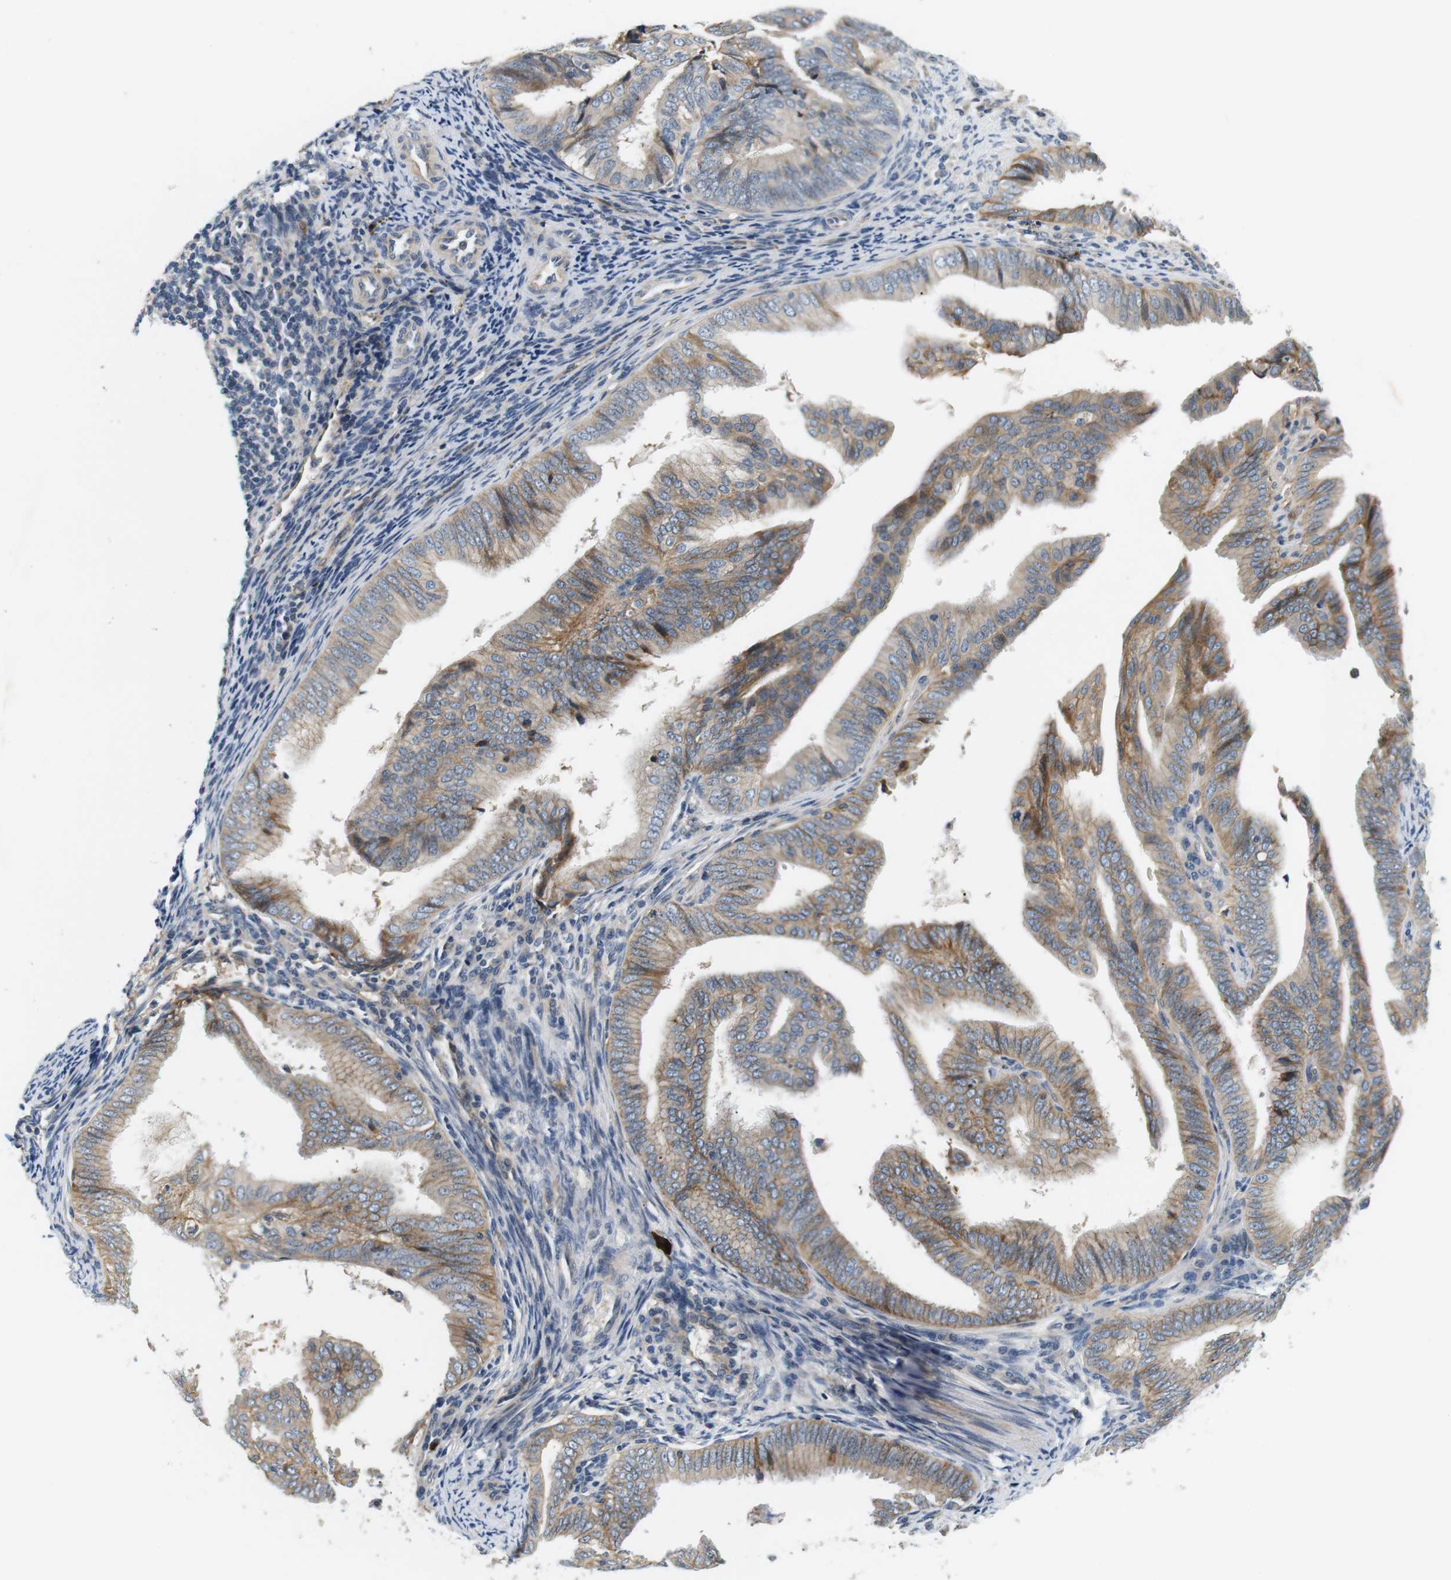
{"staining": {"intensity": "moderate", "quantity": "25%-75%", "location": "cytoplasmic/membranous"}, "tissue": "endometrial cancer", "cell_type": "Tumor cells", "image_type": "cancer", "snomed": [{"axis": "morphology", "description": "Adenocarcinoma, NOS"}, {"axis": "topography", "description": "Endometrium"}], "caption": "Immunohistochemical staining of adenocarcinoma (endometrial) demonstrates medium levels of moderate cytoplasmic/membranous protein expression in about 25%-75% of tumor cells.", "gene": "SLC30A1", "patient": {"sex": "female", "age": 58}}